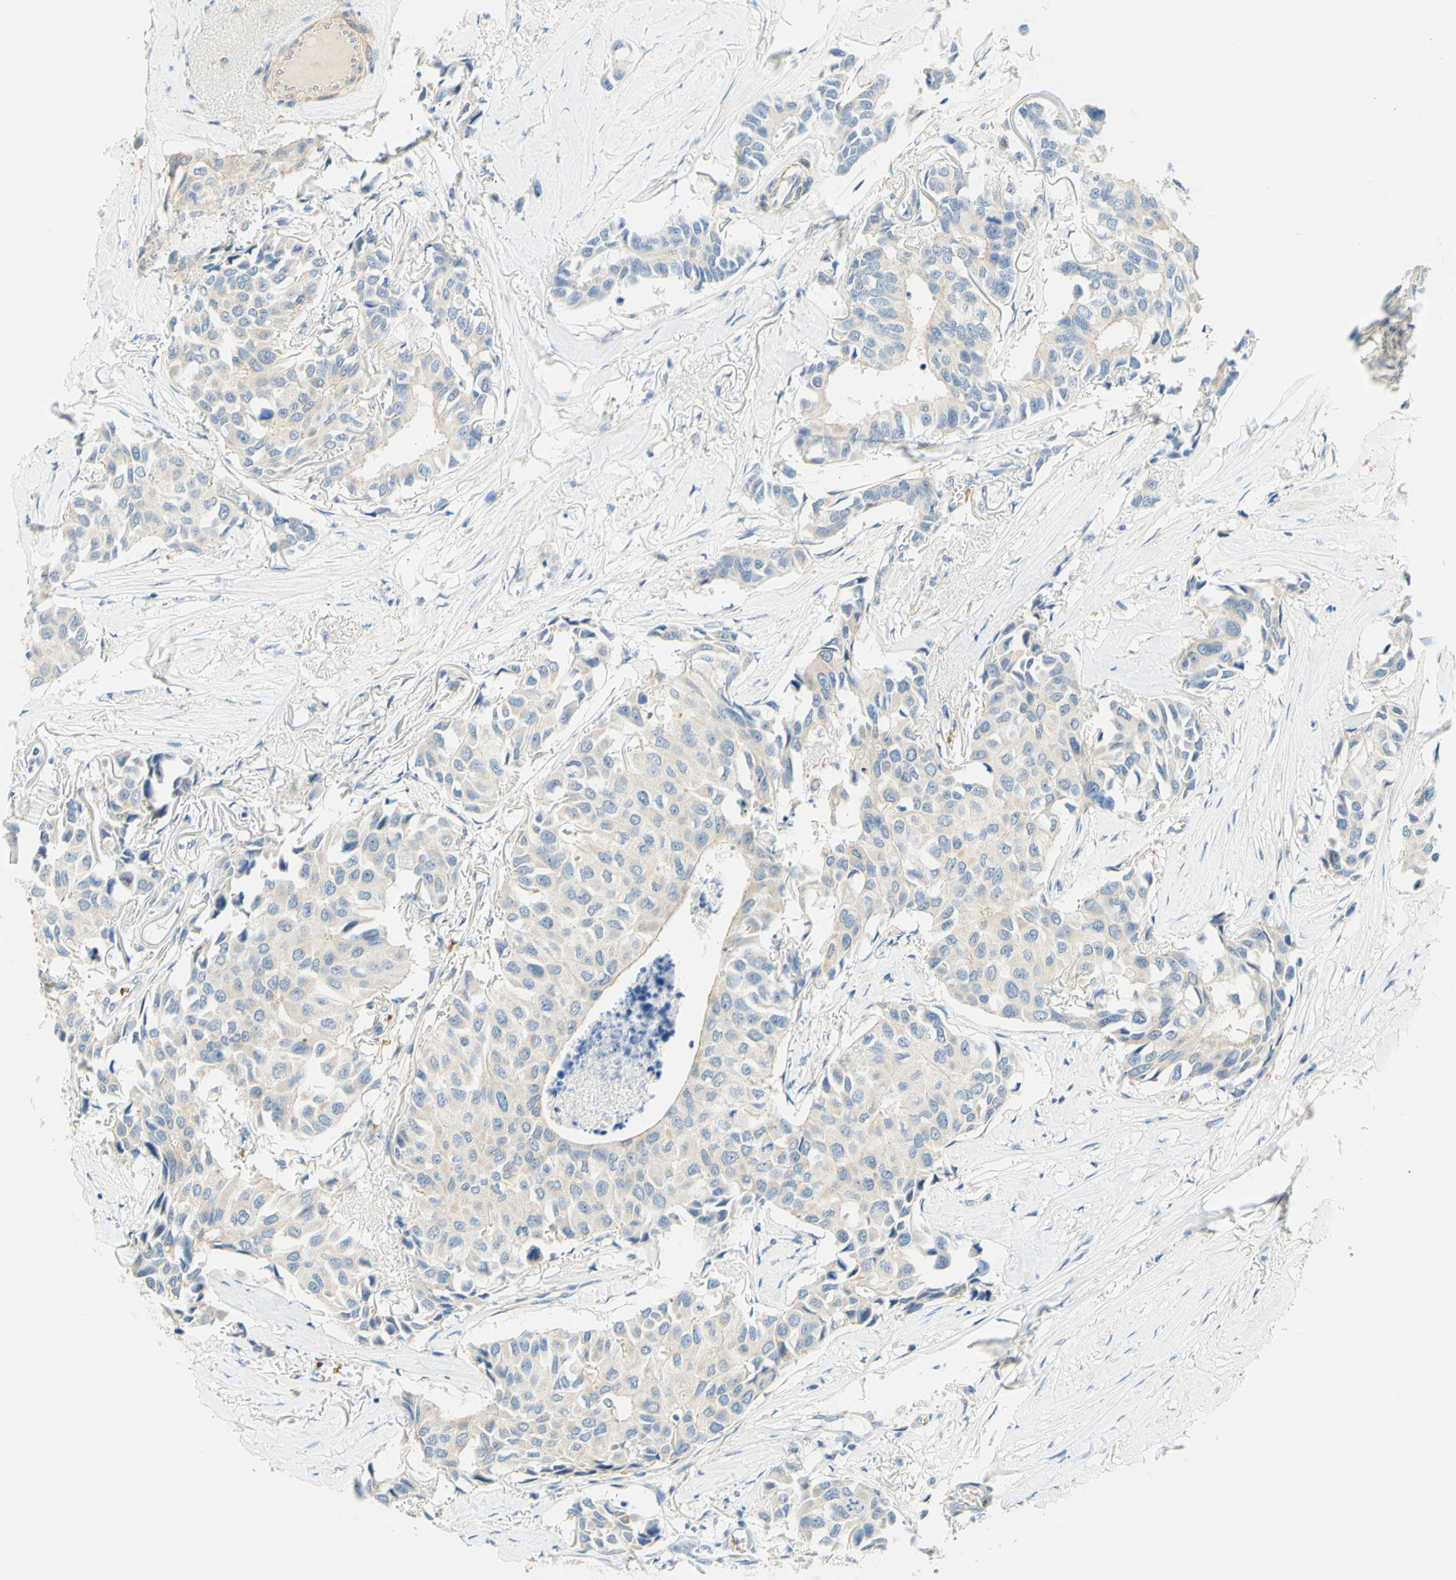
{"staining": {"intensity": "weak", "quantity": "<25%", "location": "cytoplasmic/membranous"}, "tissue": "breast cancer", "cell_type": "Tumor cells", "image_type": "cancer", "snomed": [{"axis": "morphology", "description": "Duct carcinoma"}, {"axis": "topography", "description": "Breast"}], "caption": "The immunohistochemistry (IHC) image has no significant positivity in tumor cells of breast infiltrating ductal carcinoma tissue.", "gene": "ENTREP2", "patient": {"sex": "female", "age": 80}}